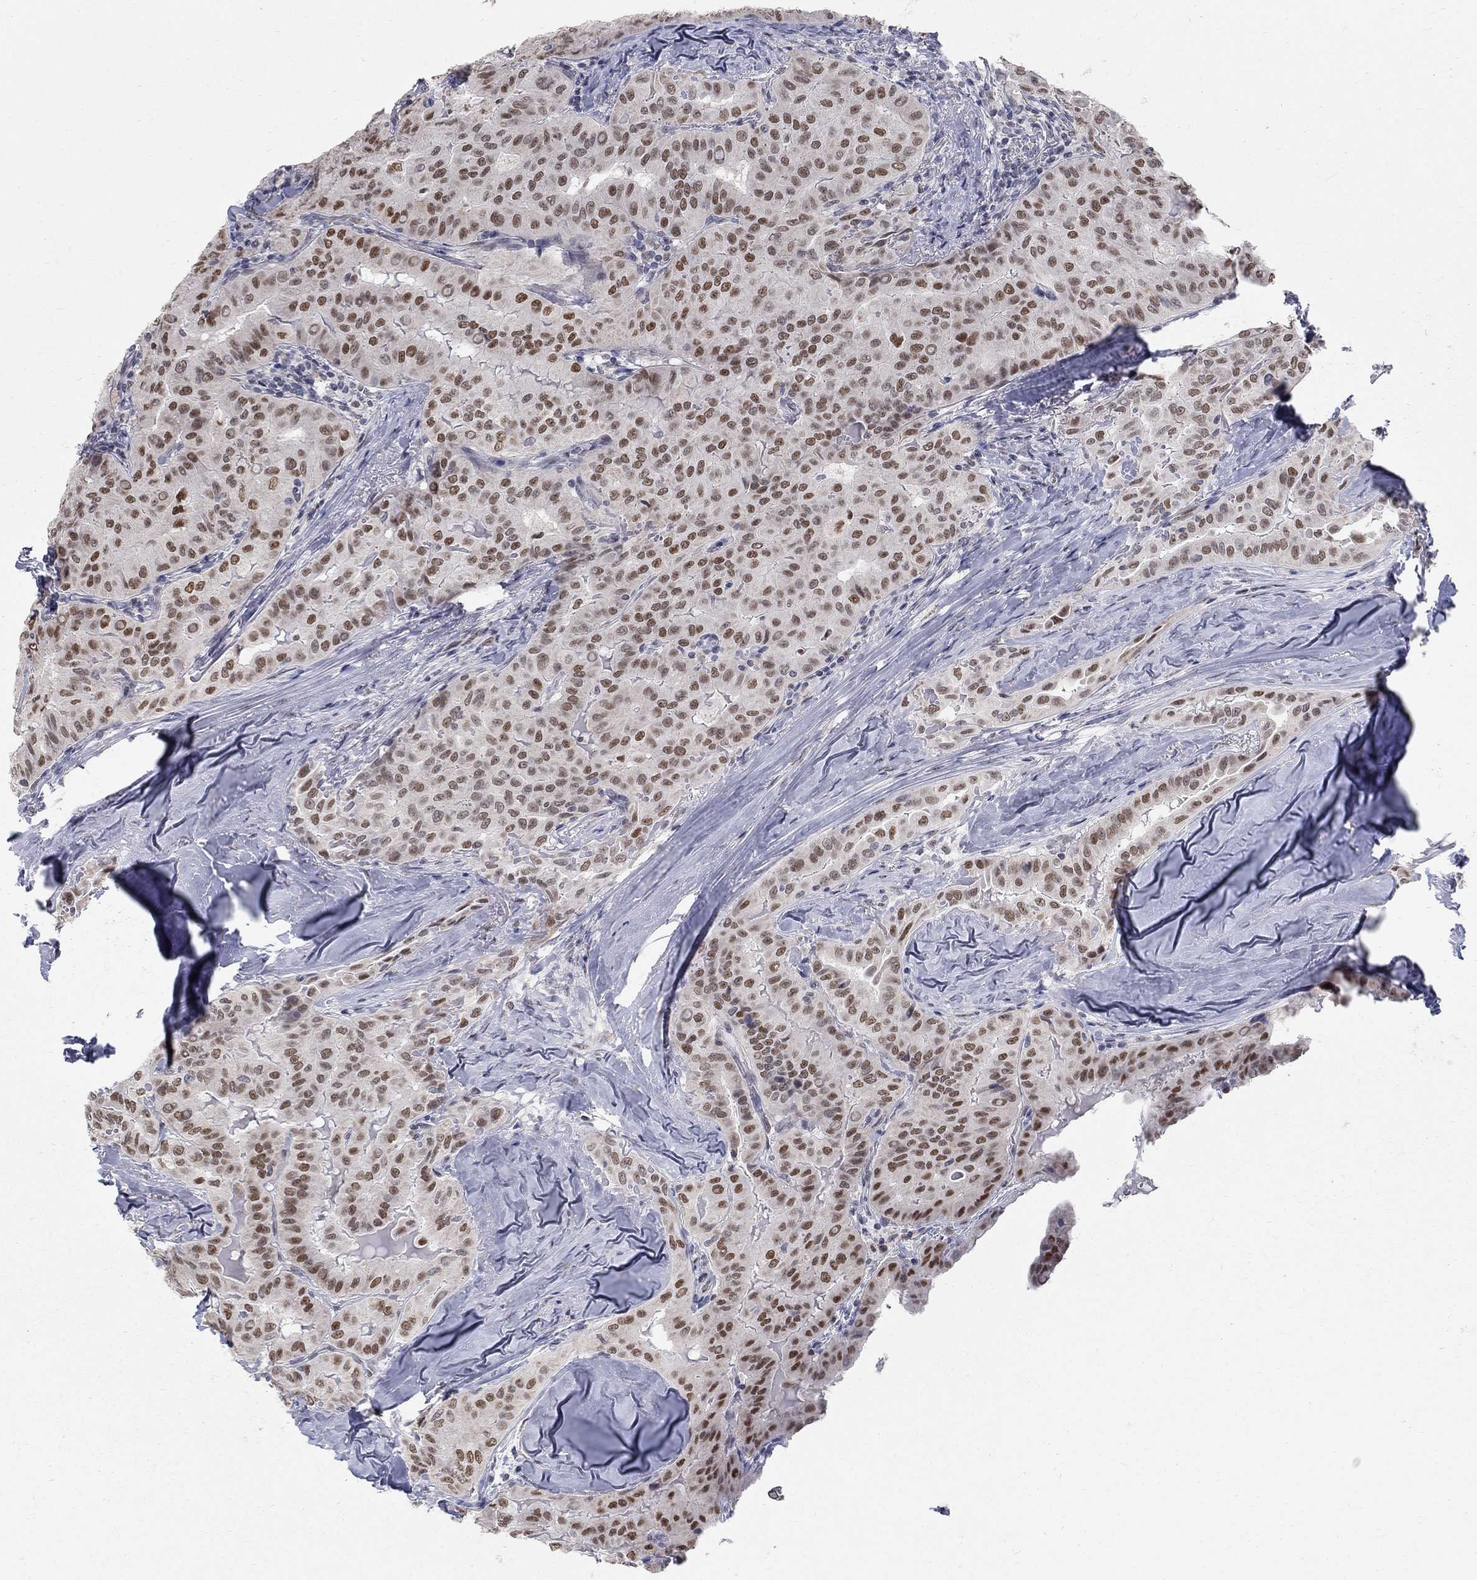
{"staining": {"intensity": "strong", "quantity": ">75%", "location": "nuclear"}, "tissue": "thyroid cancer", "cell_type": "Tumor cells", "image_type": "cancer", "snomed": [{"axis": "morphology", "description": "Papillary adenocarcinoma, NOS"}, {"axis": "topography", "description": "Thyroid gland"}], "caption": "Strong nuclear expression is identified in approximately >75% of tumor cells in papillary adenocarcinoma (thyroid).", "gene": "GCFC2", "patient": {"sex": "female", "age": 68}}